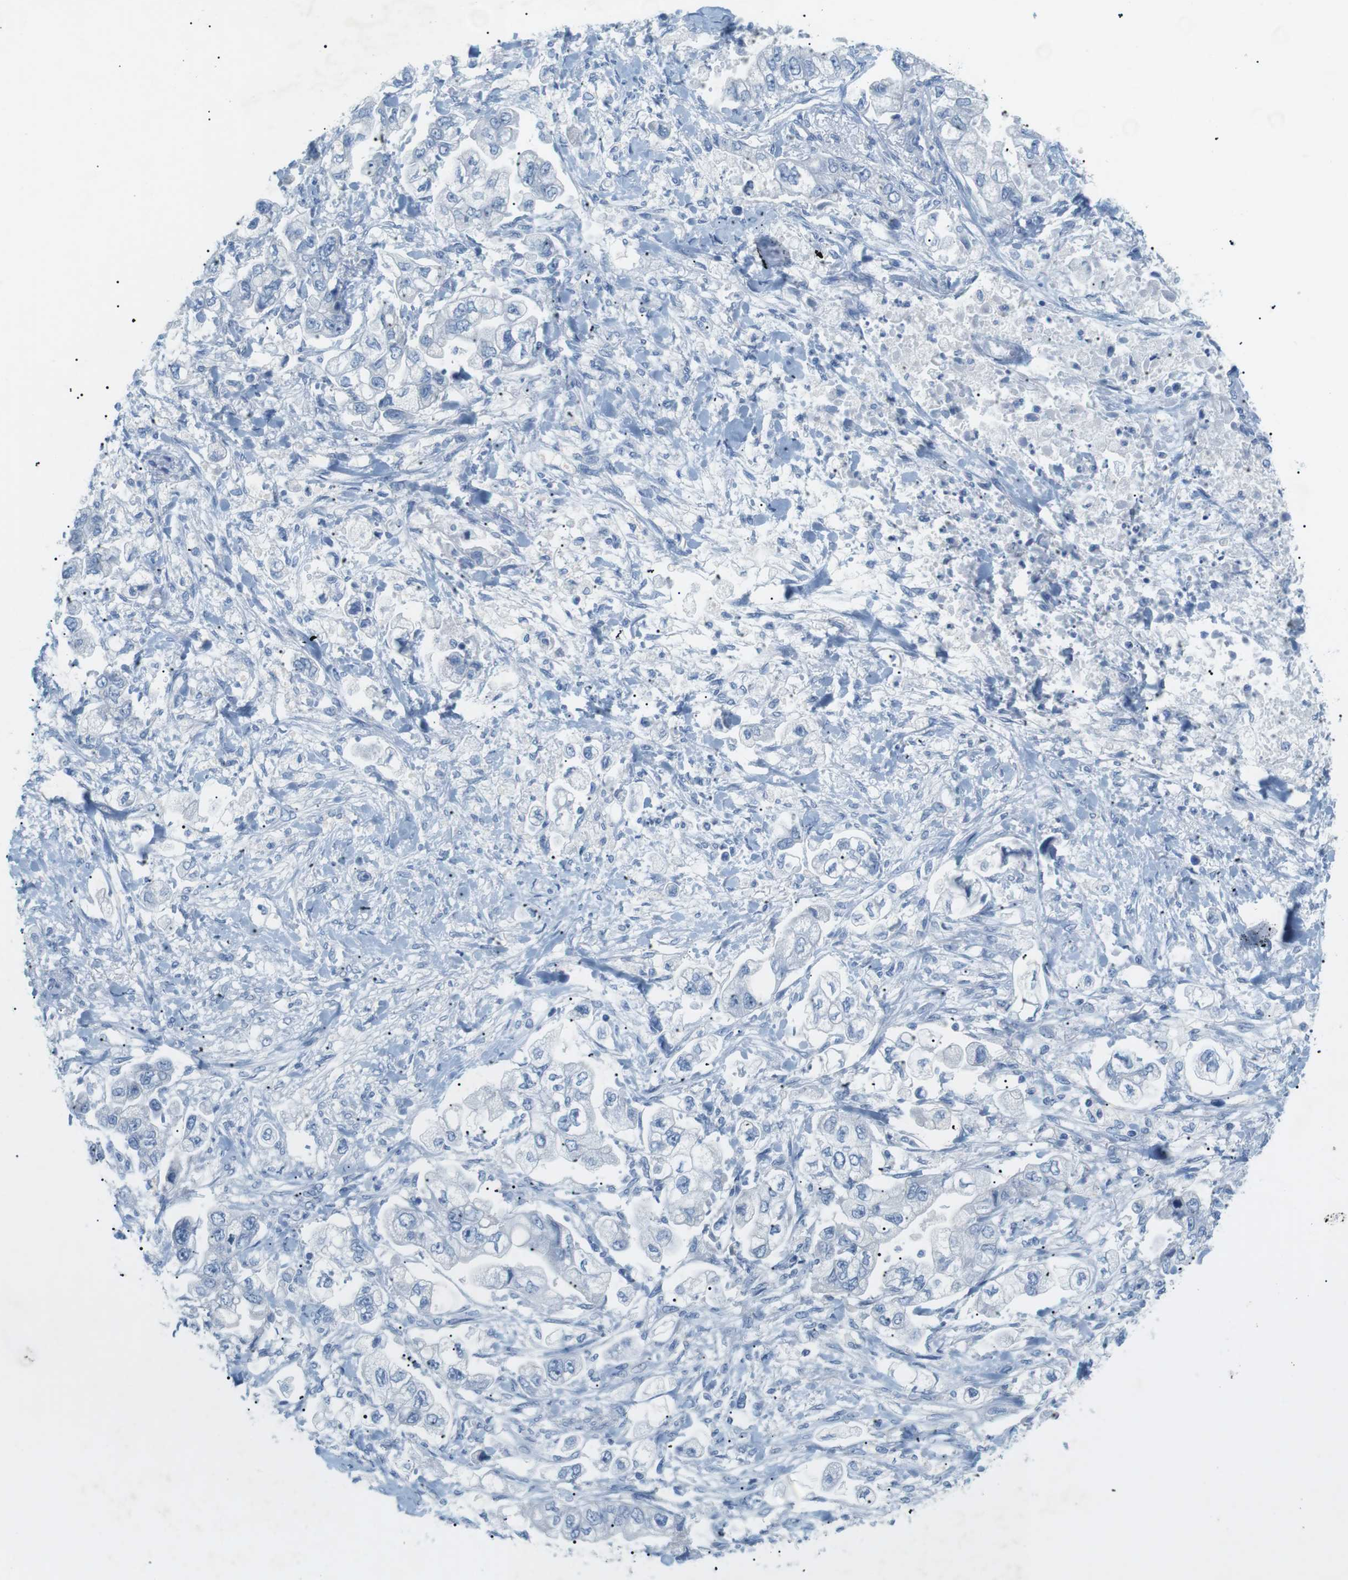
{"staining": {"intensity": "negative", "quantity": "none", "location": "none"}, "tissue": "stomach cancer", "cell_type": "Tumor cells", "image_type": "cancer", "snomed": [{"axis": "morphology", "description": "Normal tissue, NOS"}, {"axis": "morphology", "description": "Adenocarcinoma, NOS"}, {"axis": "topography", "description": "Stomach"}], "caption": "Immunohistochemistry (IHC) micrograph of neoplastic tissue: stomach cancer (adenocarcinoma) stained with DAB (3,3'-diaminobenzidine) shows no significant protein staining in tumor cells. (DAB (3,3'-diaminobenzidine) IHC with hematoxylin counter stain).", "gene": "SALL4", "patient": {"sex": "male", "age": 62}}